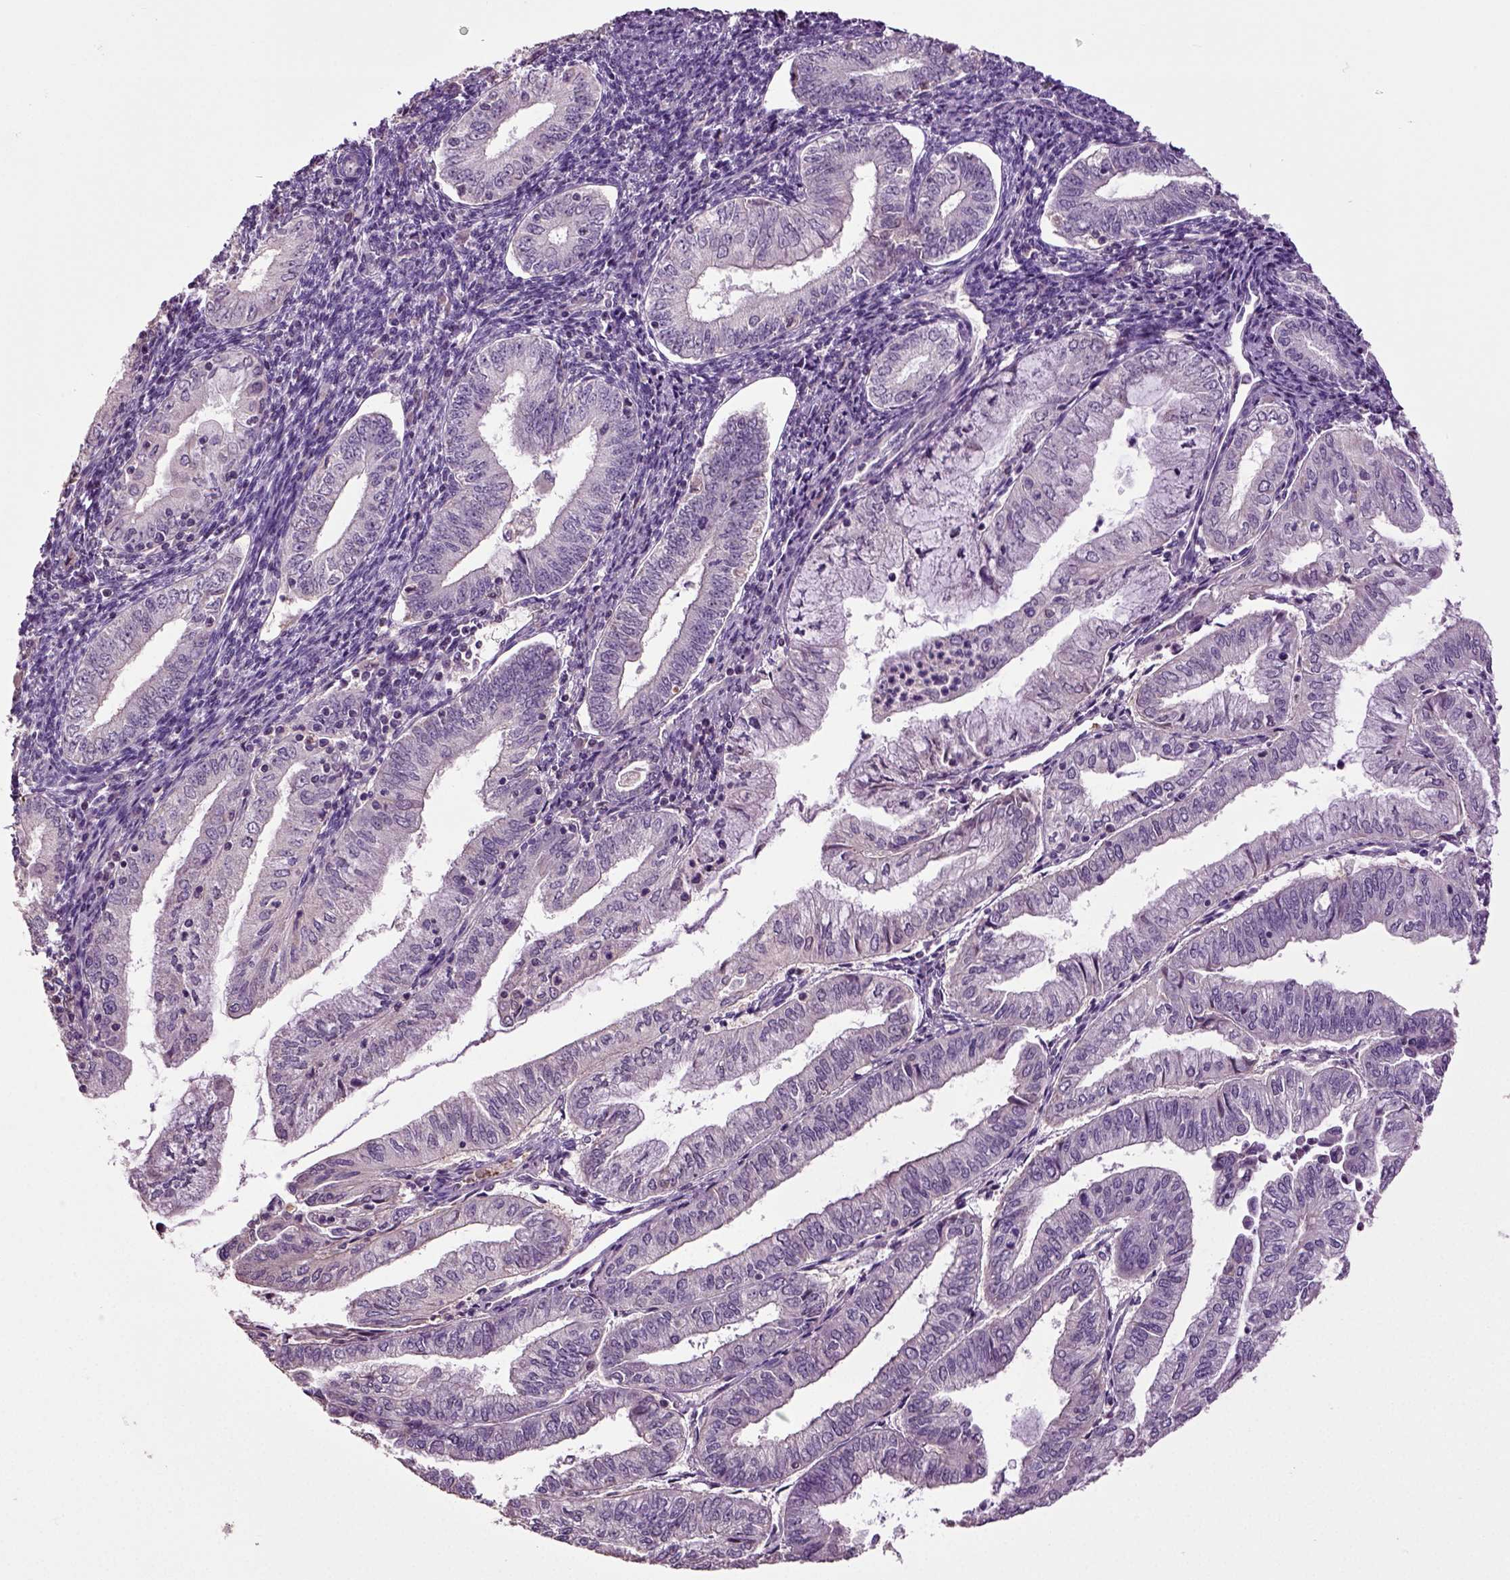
{"staining": {"intensity": "negative", "quantity": "none", "location": "none"}, "tissue": "endometrial cancer", "cell_type": "Tumor cells", "image_type": "cancer", "snomed": [{"axis": "morphology", "description": "Adenocarcinoma, NOS"}, {"axis": "topography", "description": "Endometrium"}], "caption": "Immunohistochemistry of human adenocarcinoma (endometrial) displays no staining in tumor cells.", "gene": "DEFB118", "patient": {"sex": "female", "age": 55}}